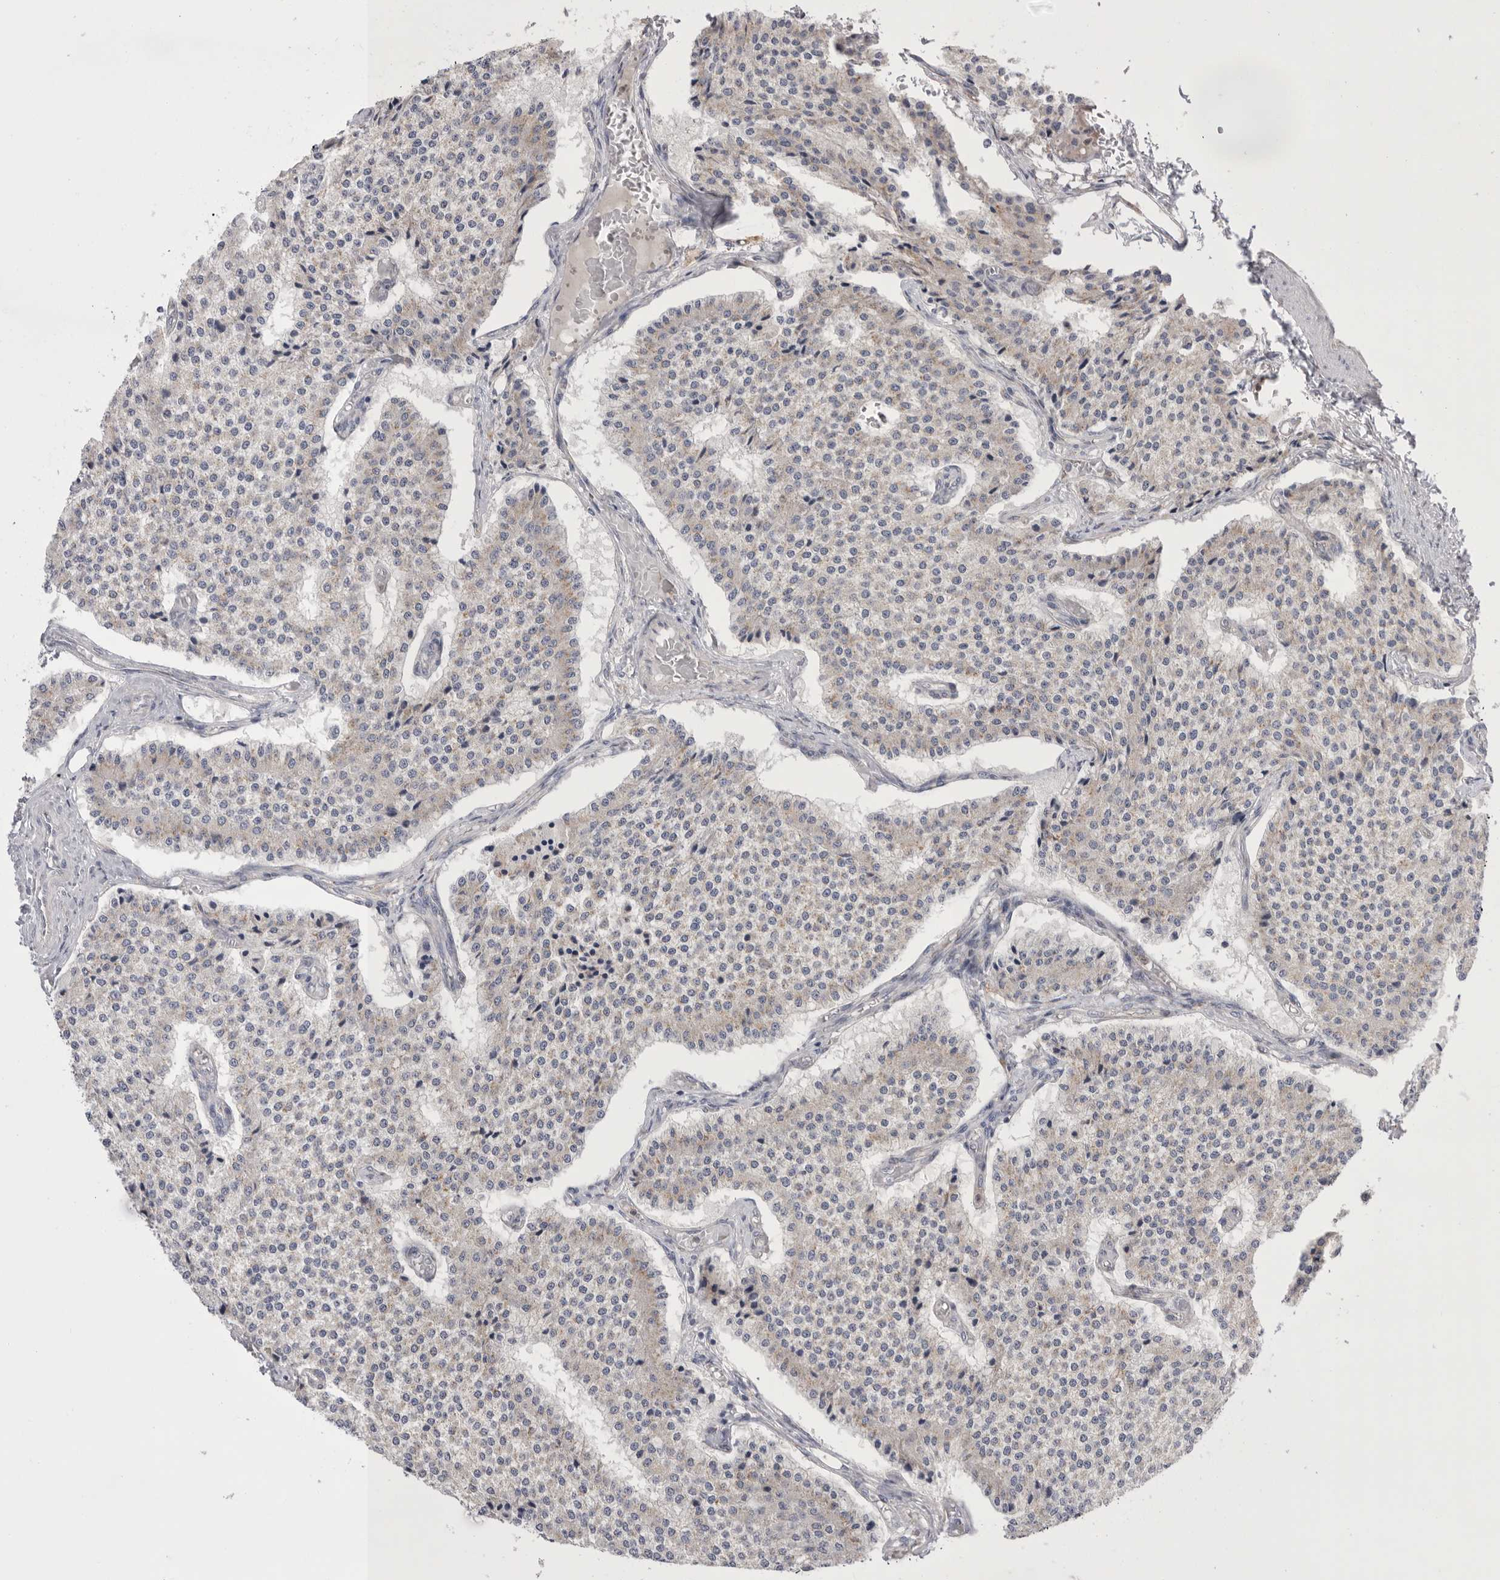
{"staining": {"intensity": "weak", "quantity": "<25%", "location": "cytoplasmic/membranous"}, "tissue": "carcinoid", "cell_type": "Tumor cells", "image_type": "cancer", "snomed": [{"axis": "morphology", "description": "Carcinoid, malignant, NOS"}, {"axis": "topography", "description": "Colon"}], "caption": "The micrograph demonstrates no staining of tumor cells in malignant carcinoid.", "gene": "CCDC126", "patient": {"sex": "female", "age": 52}}